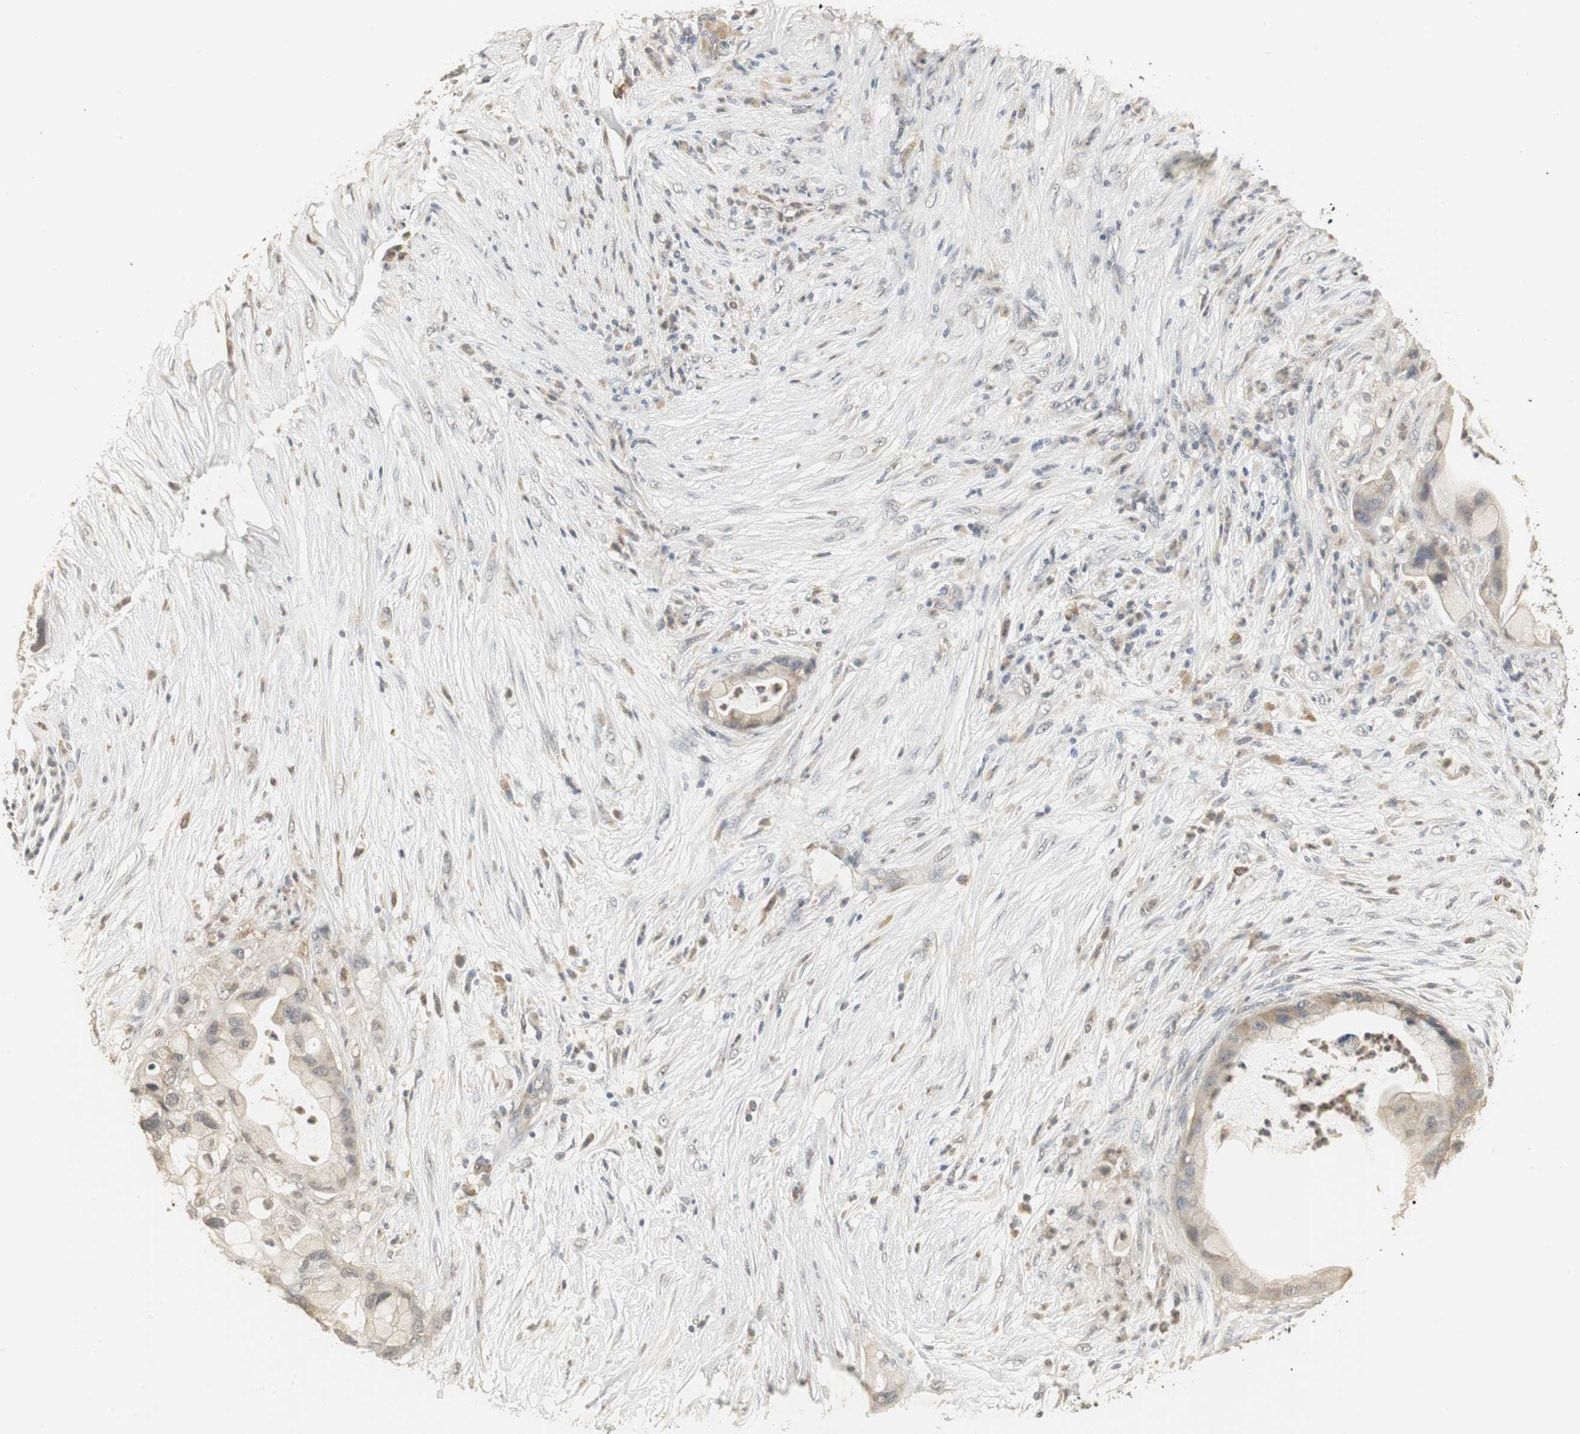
{"staining": {"intensity": "weak", "quantity": "25%-75%", "location": "cytoplasmic/membranous"}, "tissue": "pancreatic cancer", "cell_type": "Tumor cells", "image_type": "cancer", "snomed": [{"axis": "morphology", "description": "Adenocarcinoma, NOS"}, {"axis": "topography", "description": "Pancreas"}], "caption": "Weak cytoplasmic/membranous positivity for a protein is identified in about 25%-75% of tumor cells of adenocarcinoma (pancreatic) using immunohistochemistry.", "gene": "ELOA", "patient": {"sex": "female", "age": 59}}